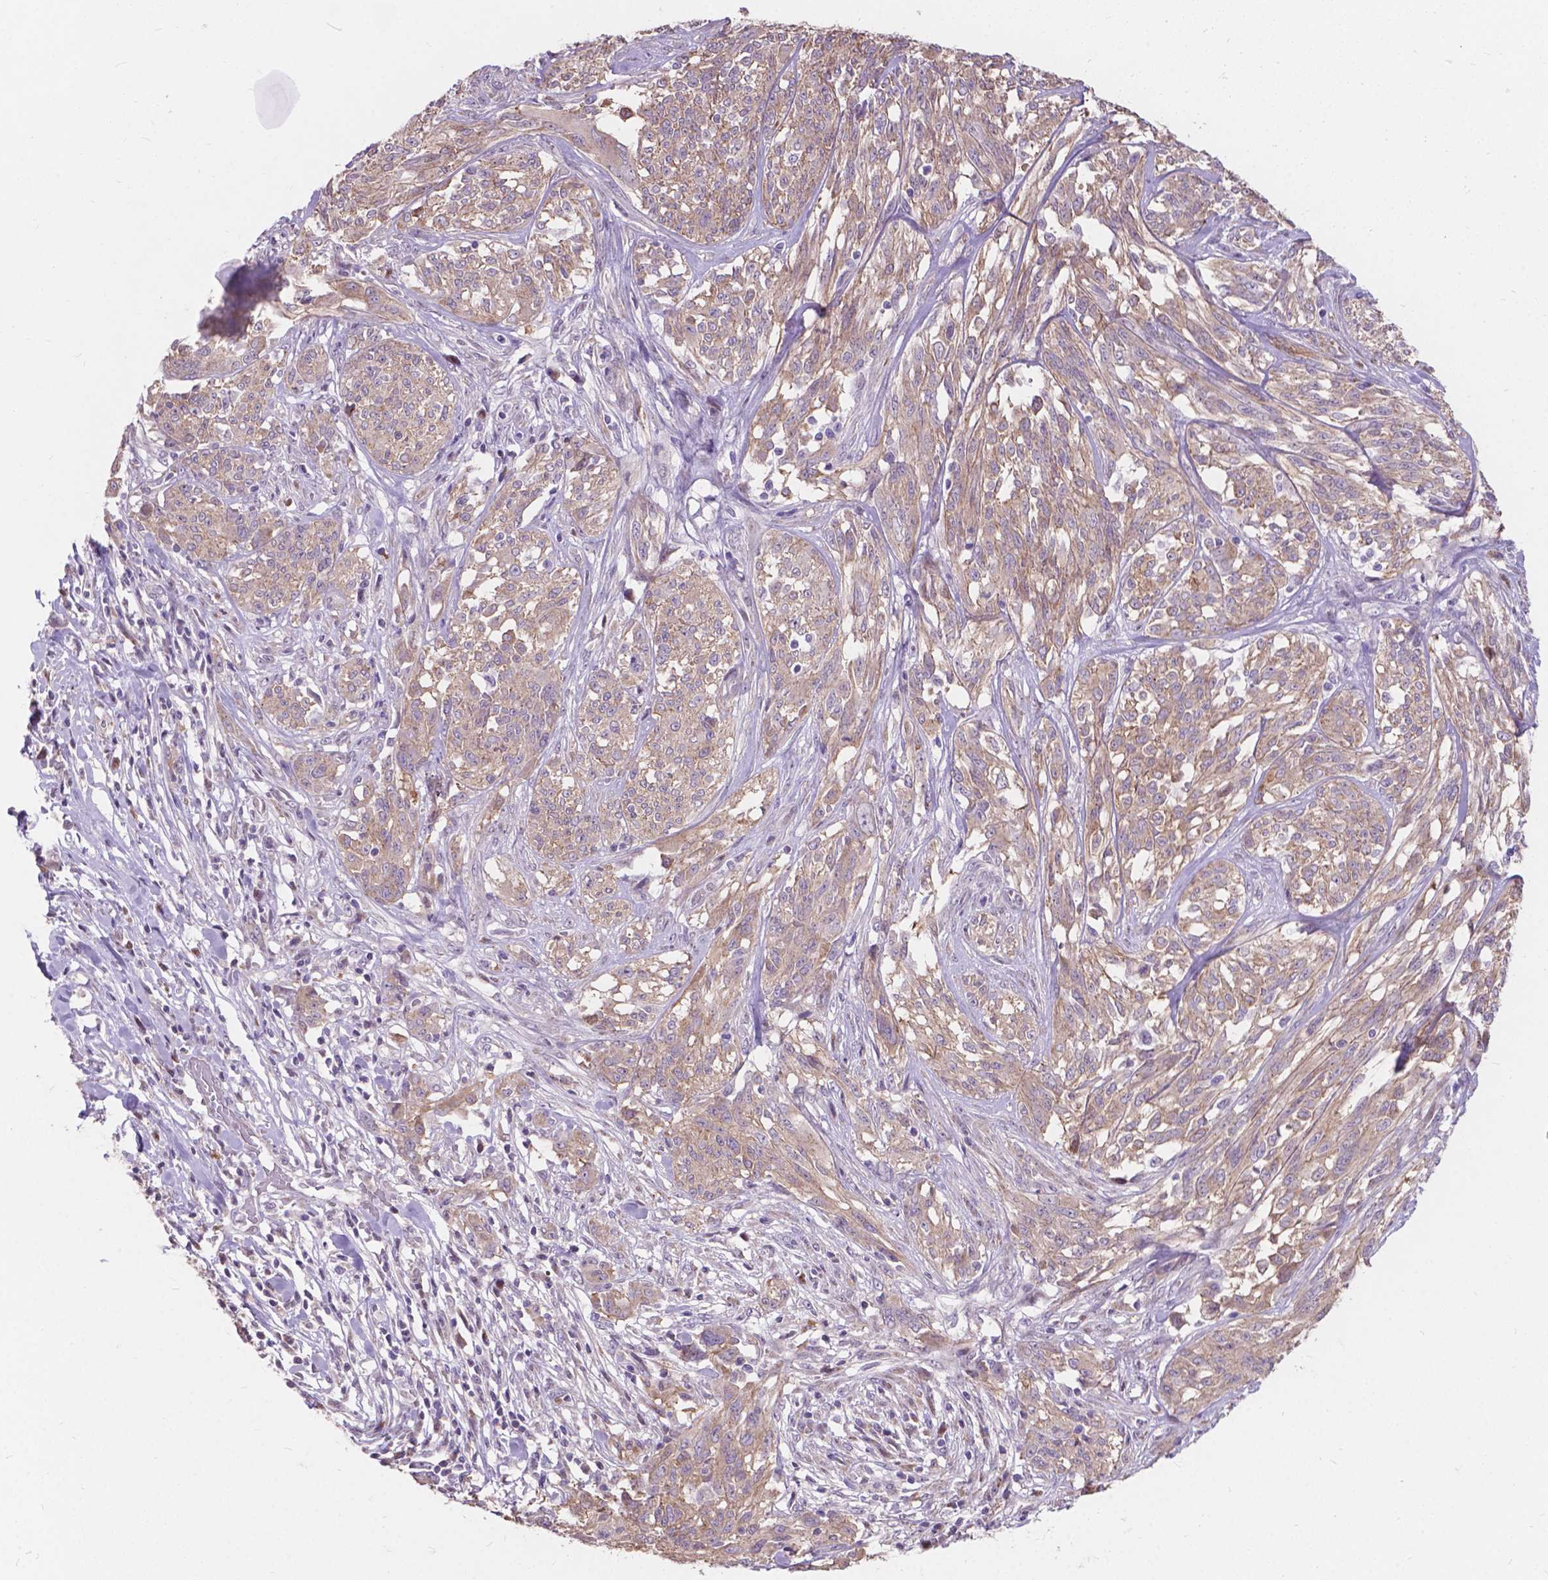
{"staining": {"intensity": "weak", "quantity": ">75%", "location": "cytoplasmic/membranous"}, "tissue": "melanoma", "cell_type": "Tumor cells", "image_type": "cancer", "snomed": [{"axis": "morphology", "description": "Malignant melanoma, NOS"}, {"axis": "topography", "description": "Skin"}], "caption": "Tumor cells exhibit weak cytoplasmic/membranous staining in approximately >75% of cells in melanoma. The protein is shown in brown color, while the nuclei are stained blue.", "gene": "MYH14", "patient": {"sex": "female", "age": 91}}